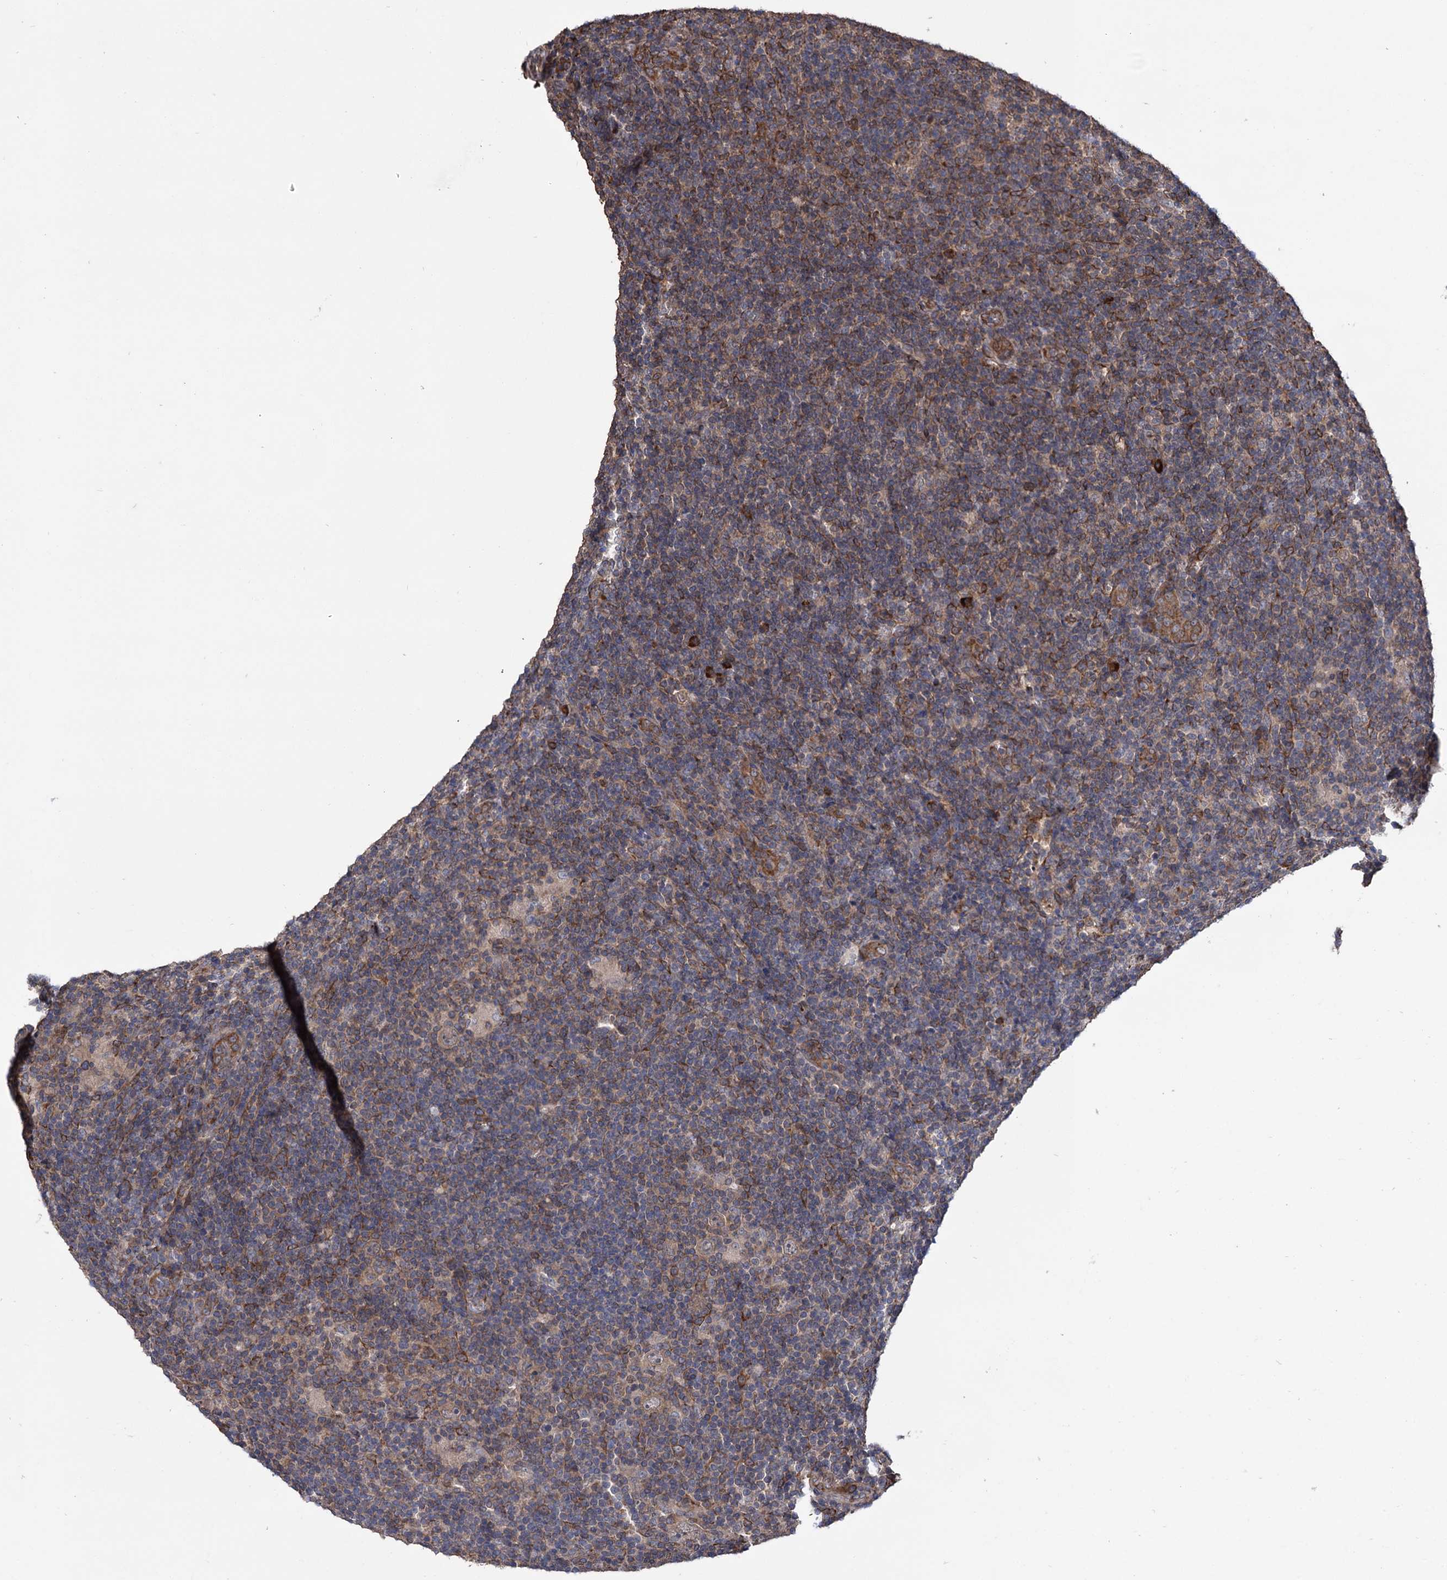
{"staining": {"intensity": "moderate", "quantity": "25%-75%", "location": "cytoplasmic/membranous"}, "tissue": "lymphoma", "cell_type": "Tumor cells", "image_type": "cancer", "snomed": [{"axis": "morphology", "description": "Hodgkin's disease, NOS"}, {"axis": "topography", "description": "Lymph node"}], "caption": "Tumor cells display medium levels of moderate cytoplasmic/membranous expression in about 25%-75% of cells in human Hodgkin's disease.", "gene": "CDAN1", "patient": {"sex": "female", "age": 57}}